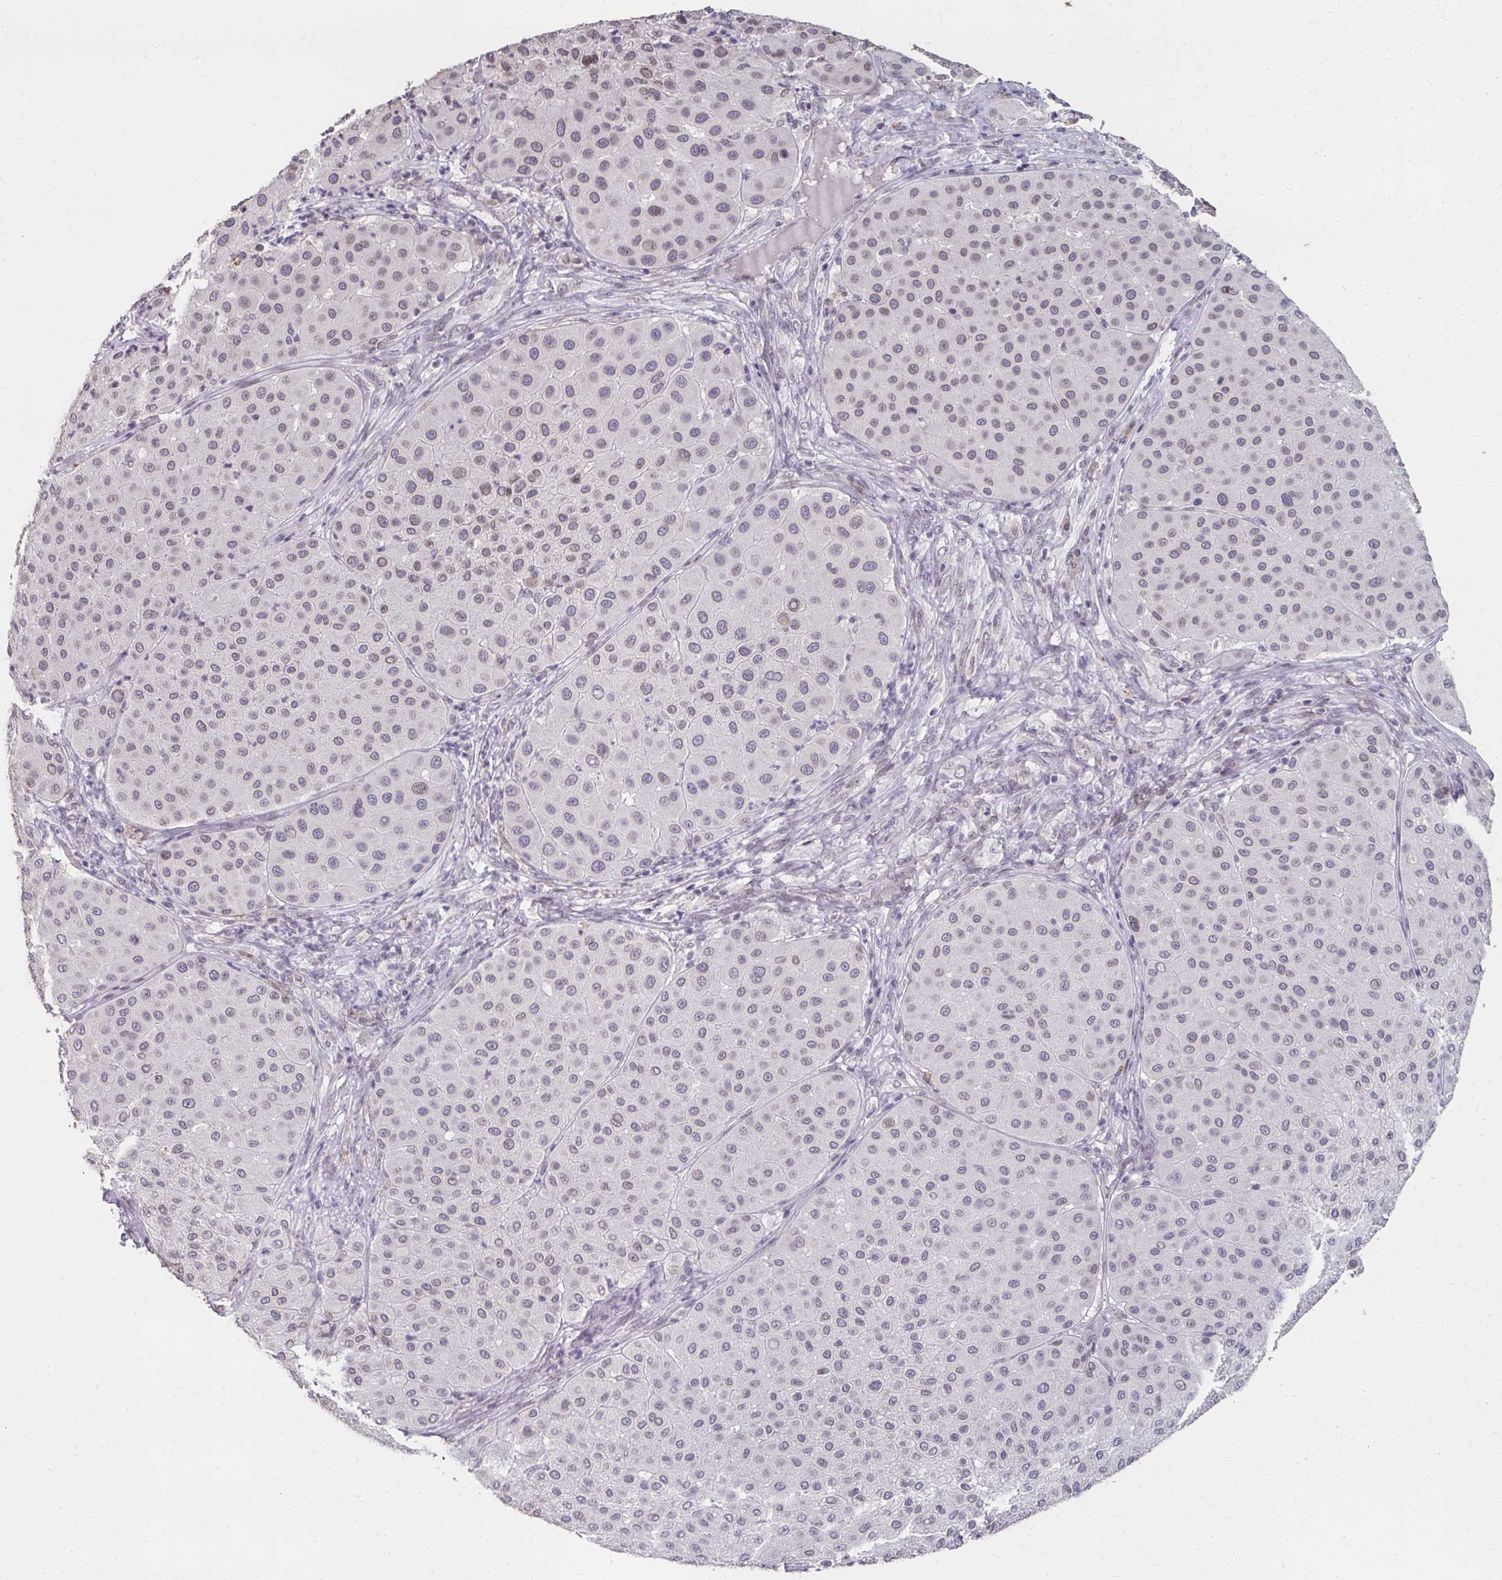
{"staining": {"intensity": "weak", "quantity": "<25%", "location": "nuclear"}, "tissue": "melanoma", "cell_type": "Tumor cells", "image_type": "cancer", "snomed": [{"axis": "morphology", "description": "Malignant melanoma, Metastatic site"}, {"axis": "topography", "description": "Smooth muscle"}], "caption": "Immunohistochemical staining of human melanoma displays no significant positivity in tumor cells.", "gene": "NUP133", "patient": {"sex": "male", "age": 41}}